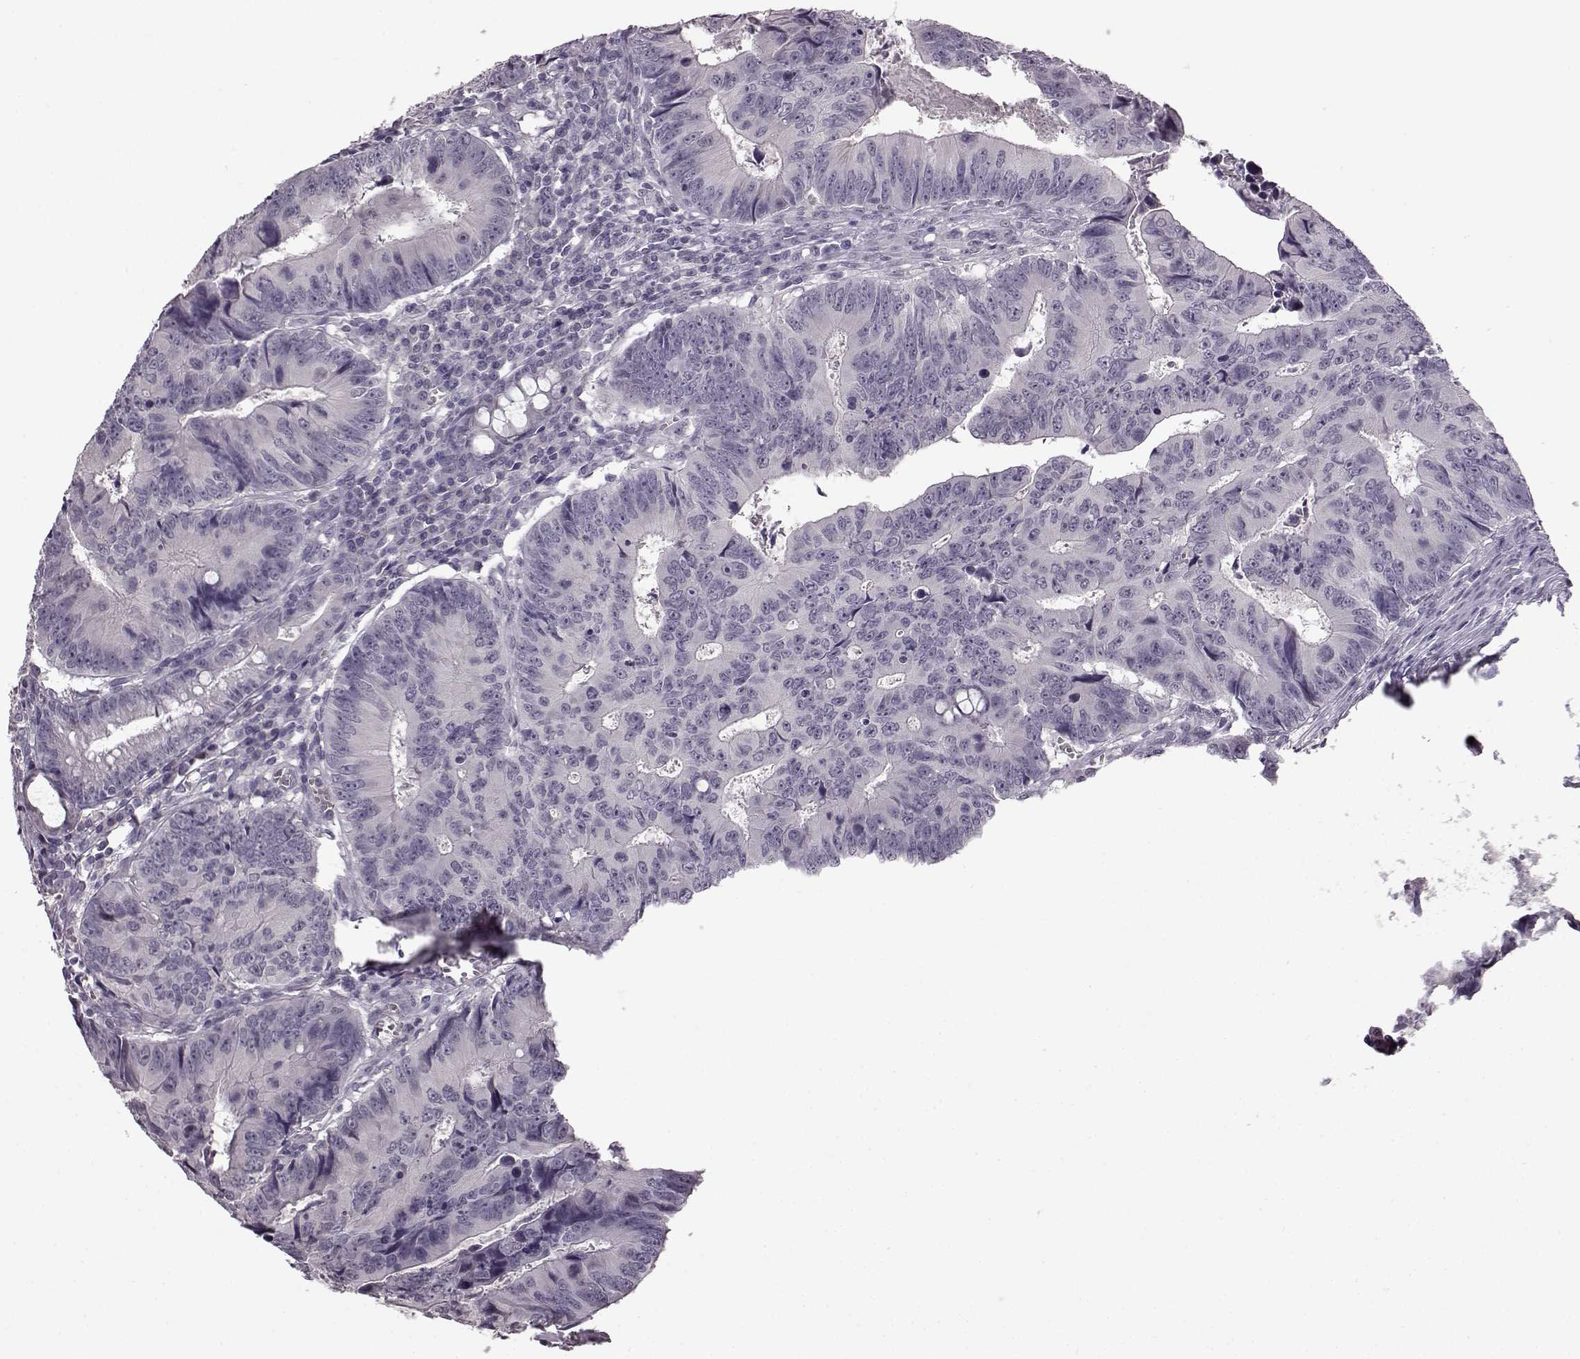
{"staining": {"intensity": "negative", "quantity": "none", "location": "none"}, "tissue": "colorectal cancer", "cell_type": "Tumor cells", "image_type": "cancer", "snomed": [{"axis": "morphology", "description": "Adenocarcinoma, NOS"}, {"axis": "topography", "description": "Colon"}], "caption": "This is an immunohistochemistry (IHC) micrograph of colorectal adenocarcinoma. There is no expression in tumor cells.", "gene": "LHB", "patient": {"sex": "female", "age": 87}}